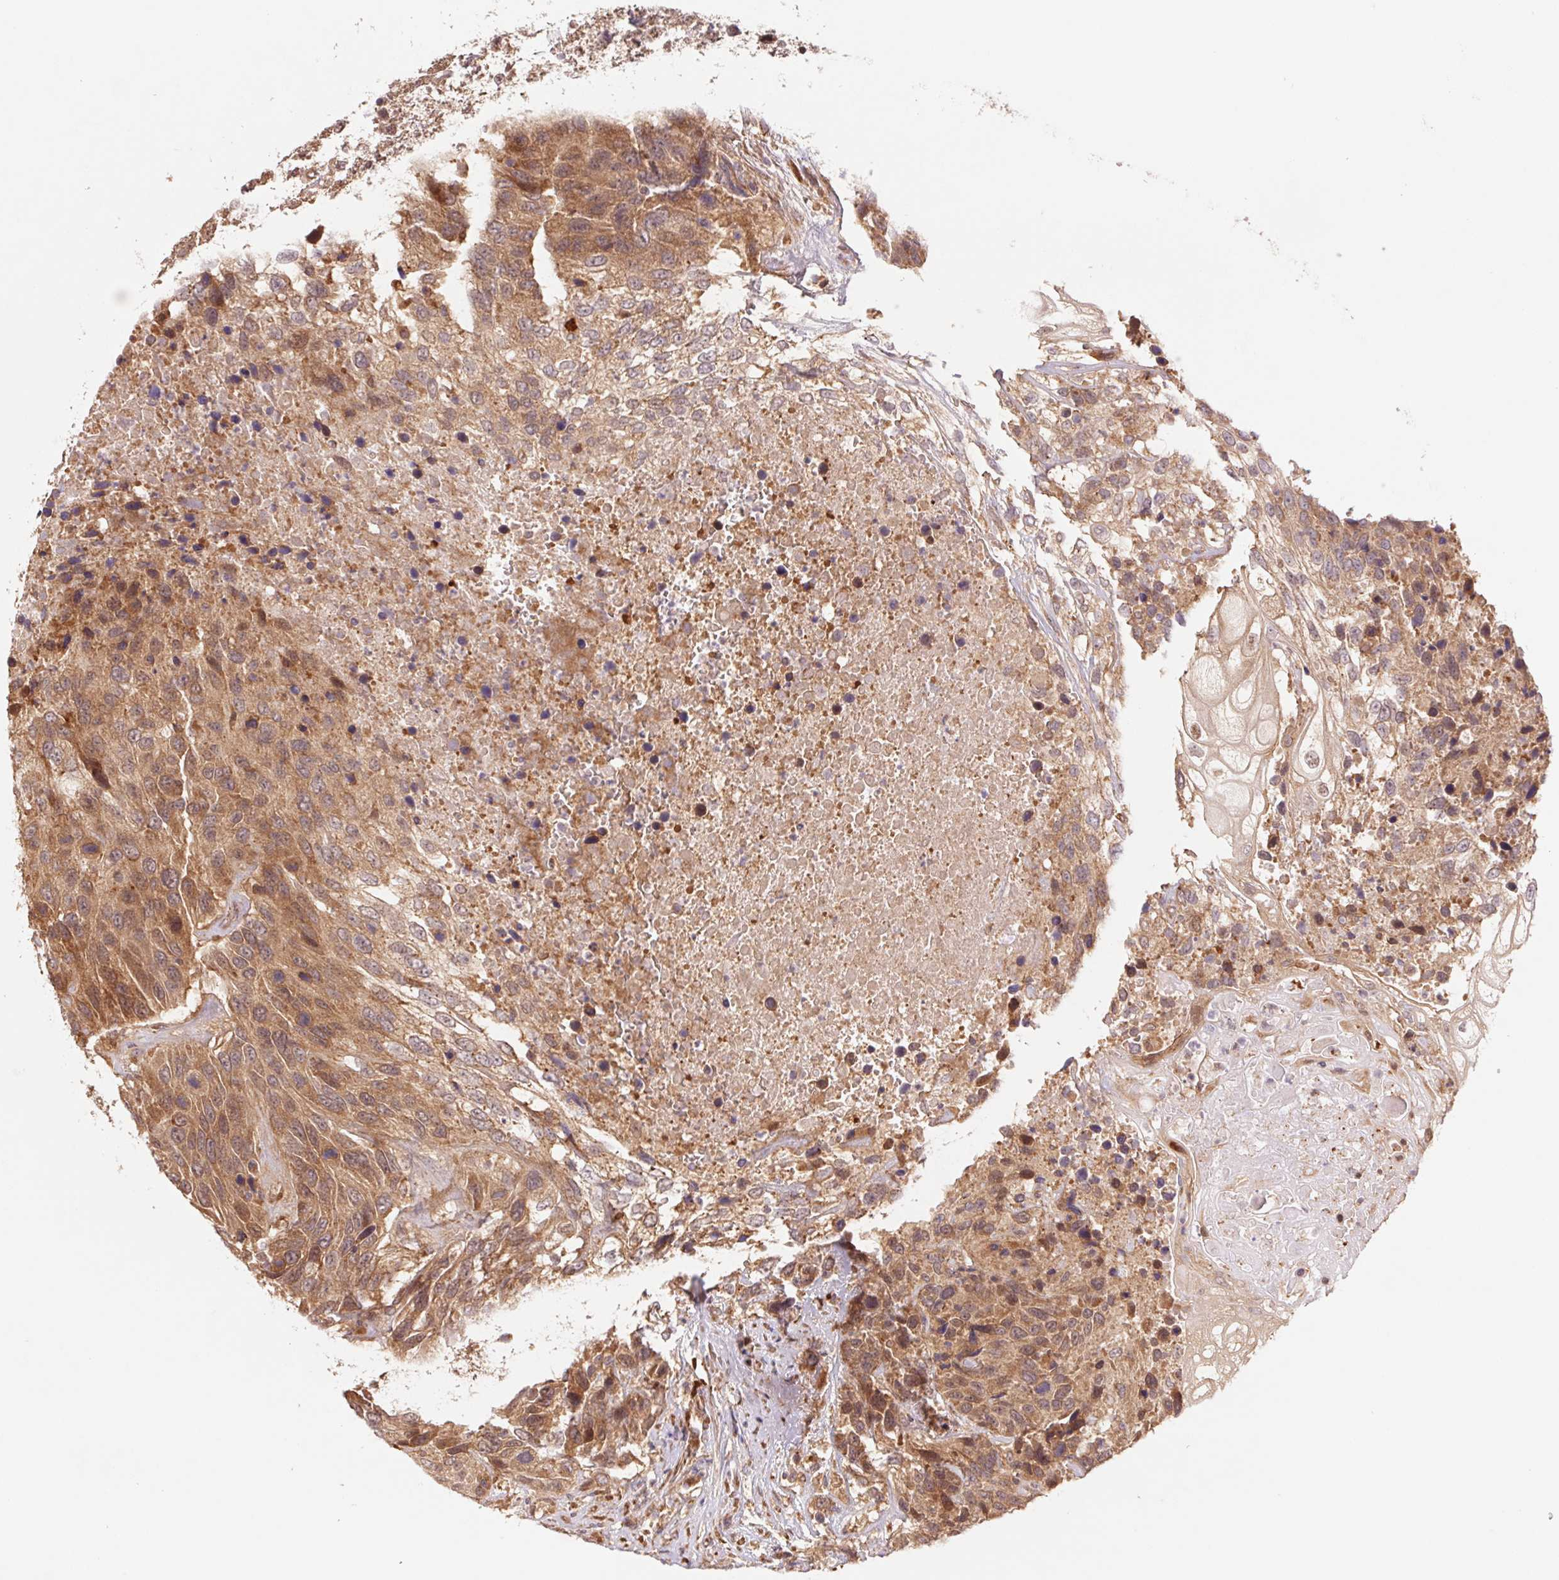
{"staining": {"intensity": "moderate", "quantity": ">75%", "location": "cytoplasmic/membranous"}, "tissue": "urothelial cancer", "cell_type": "Tumor cells", "image_type": "cancer", "snomed": [{"axis": "morphology", "description": "Urothelial carcinoma, High grade"}, {"axis": "topography", "description": "Urinary bladder"}], "caption": "There is medium levels of moderate cytoplasmic/membranous expression in tumor cells of urothelial cancer, as demonstrated by immunohistochemical staining (brown color).", "gene": "RRM1", "patient": {"sex": "female", "age": 70}}